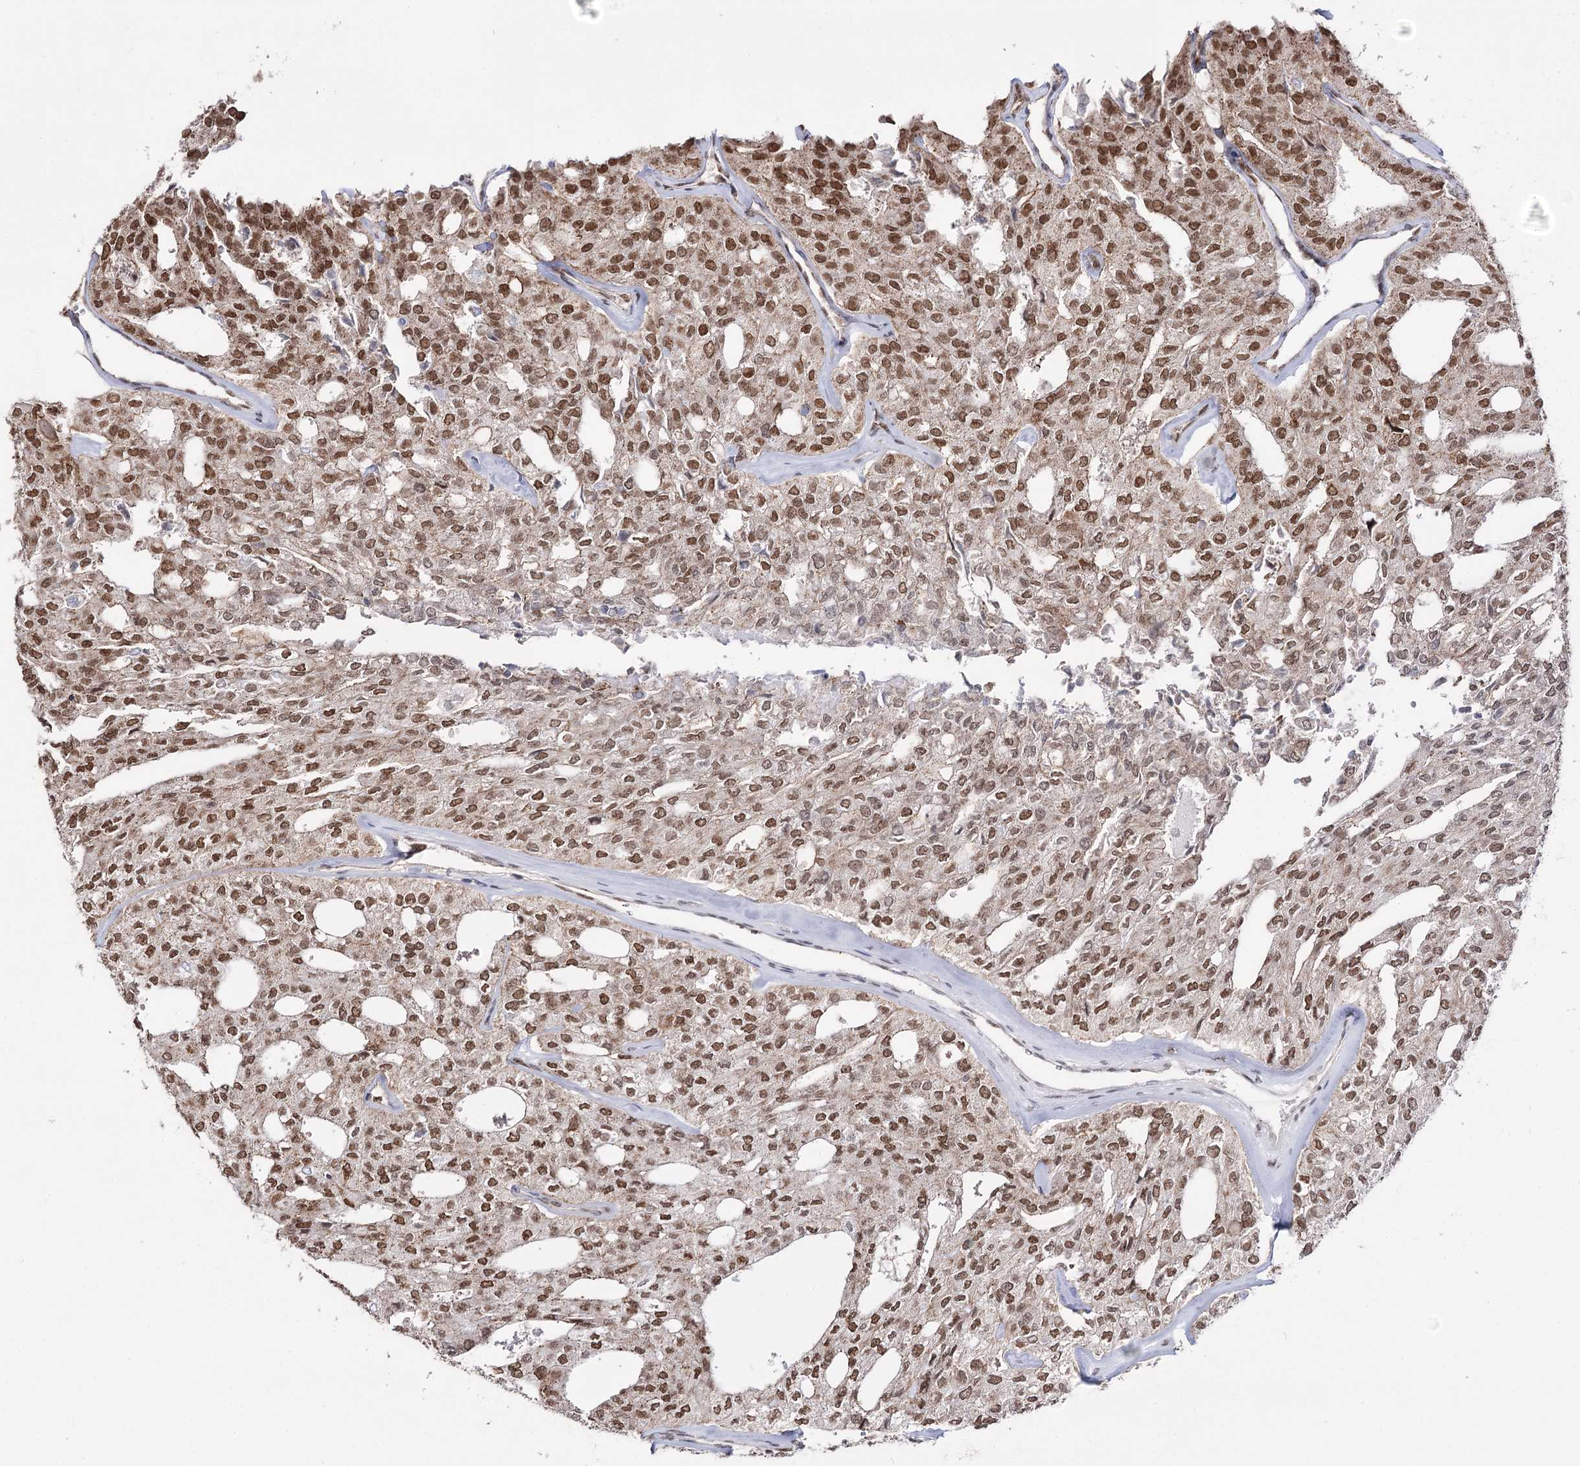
{"staining": {"intensity": "moderate", "quantity": ">75%", "location": "nuclear"}, "tissue": "thyroid cancer", "cell_type": "Tumor cells", "image_type": "cancer", "snomed": [{"axis": "morphology", "description": "Follicular adenoma carcinoma, NOS"}, {"axis": "topography", "description": "Thyroid gland"}], "caption": "A histopathology image of thyroid cancer (follicular adenoma carcinoma) stained for a protein shows moderate nuclear brown staining in tumor cells.", "gene": "VGLL4", "patient": {"sex": "male", "age": 75}}